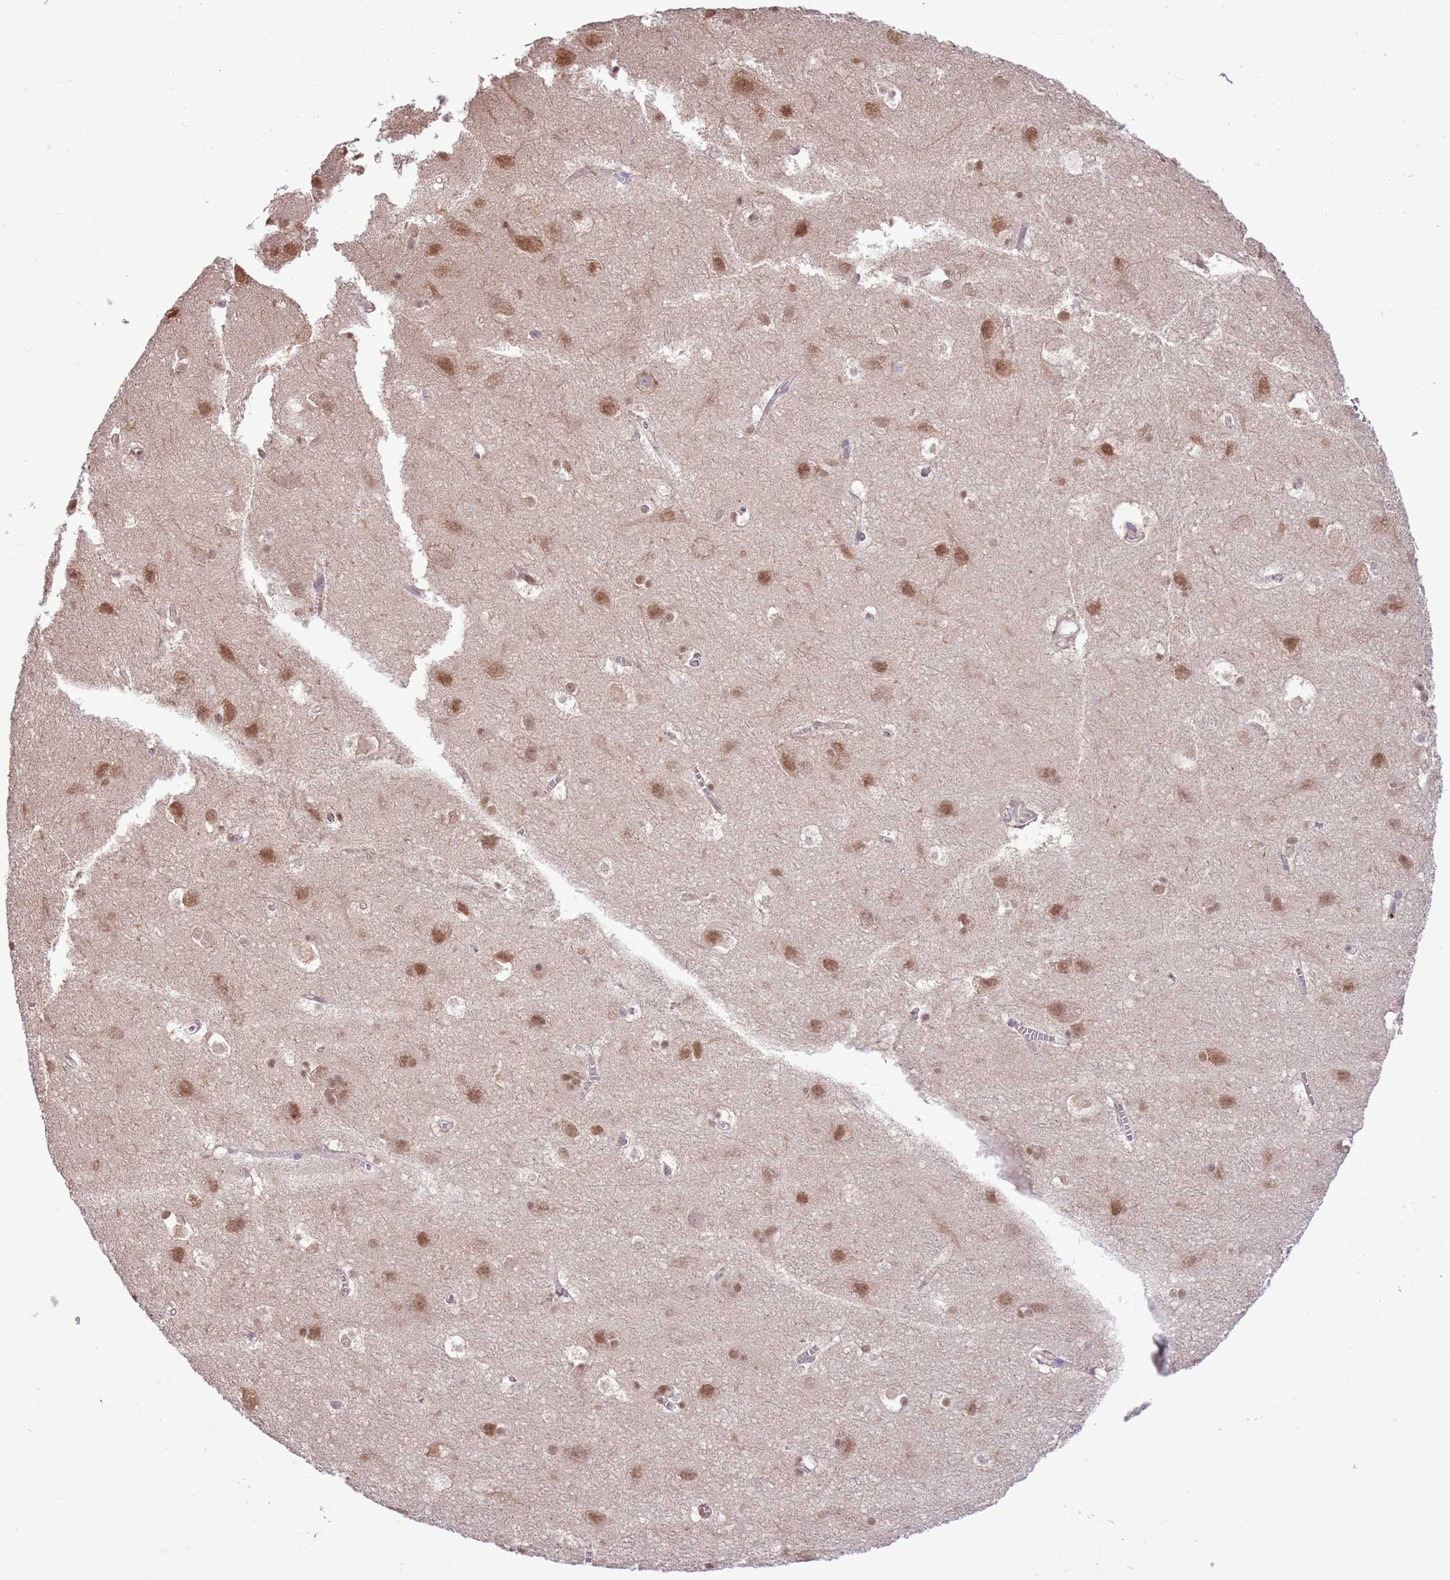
{"staining": {"intensity": "weak", "quantity": "<25%", "location": "cytoplasmic/membranous"}, "tissue": "cerebral cortex", "cell_type": "Endothelial cells", "image_type": "normal", "snomed": [{"axis": "morphology", "description": "Normal tissue, NOS"}, {"axis": "topography", "description": "Cerebral cortex"}], "caption": "Immunohistochemistry (IHC) photomicrograph of unremarkable cerebral cortex: human cerebral cortex stained with DAB demonstrates no significant protein staining in endothelial cells. The staining was performed using DAB (3,3'-diaminobenzidine) to visualize the protein expression in brown, while the nuclei were stained in blue with hematoxylin (Magnification: 20x).", "gene": "AMIGO1", "patient": {"sex": "male", "age": 54}}